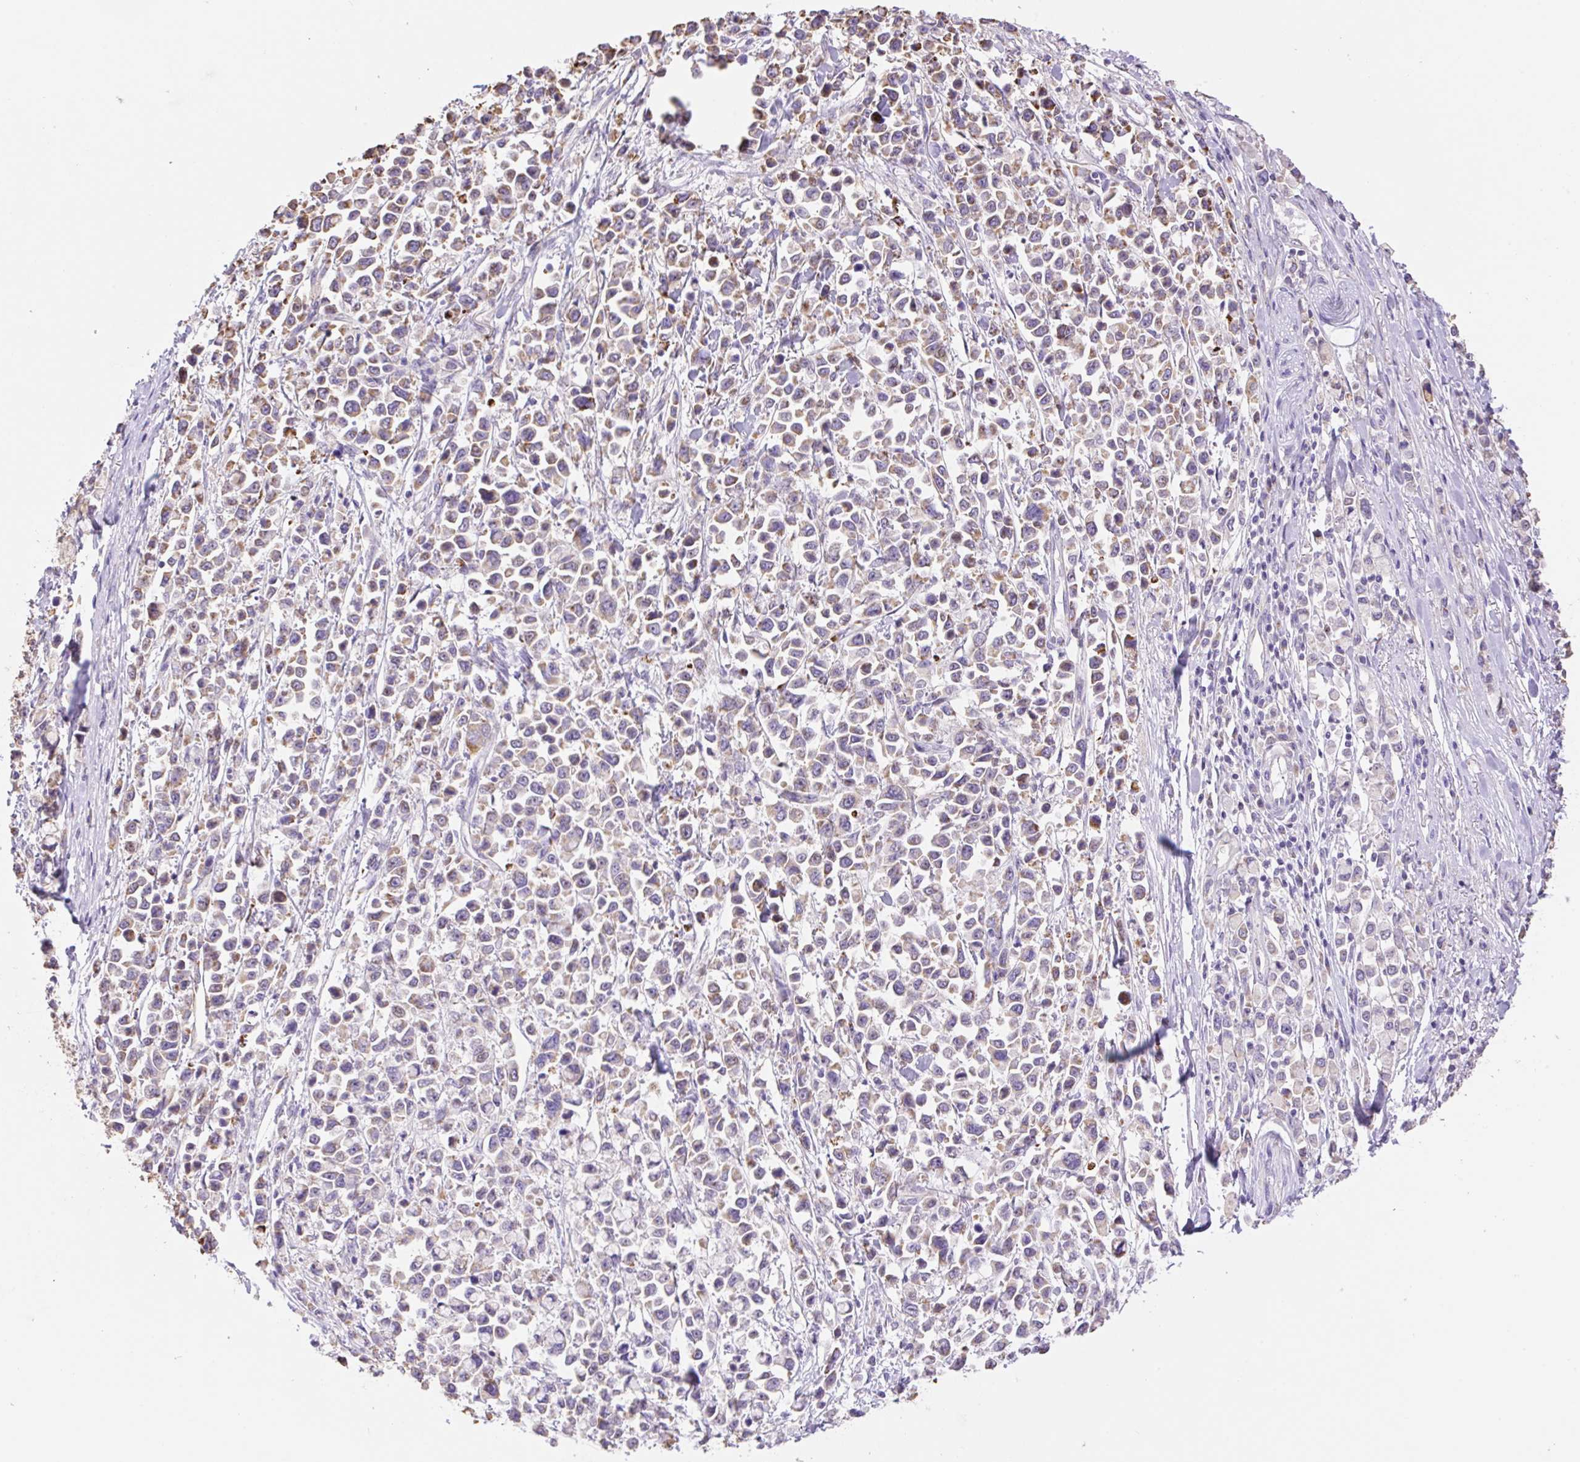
{"staining": {"intensity": "weak", "quantity": "25%-75%", "location": "cytoplasmic/membranous"}, "tissue": "stomach cancer", "cell_type": "Tumor cells", "image_type": "cancer", "snomed": [{"axis": "morphology", "description": "Adenocarcinoma, NOS"}, {"axis": "topography", "description": "Stomach"}], "caption": "A photomicrograph of adenocarcinoma (stomach) stained for a protein displays weak cytoplasmic/membranous brown staining in tumor cells. Ihc stains the protein of interest in brown and the nuclei are stained blue.", "gene": "COPZ2", "patient": {"sex": "female", "age": 81}}